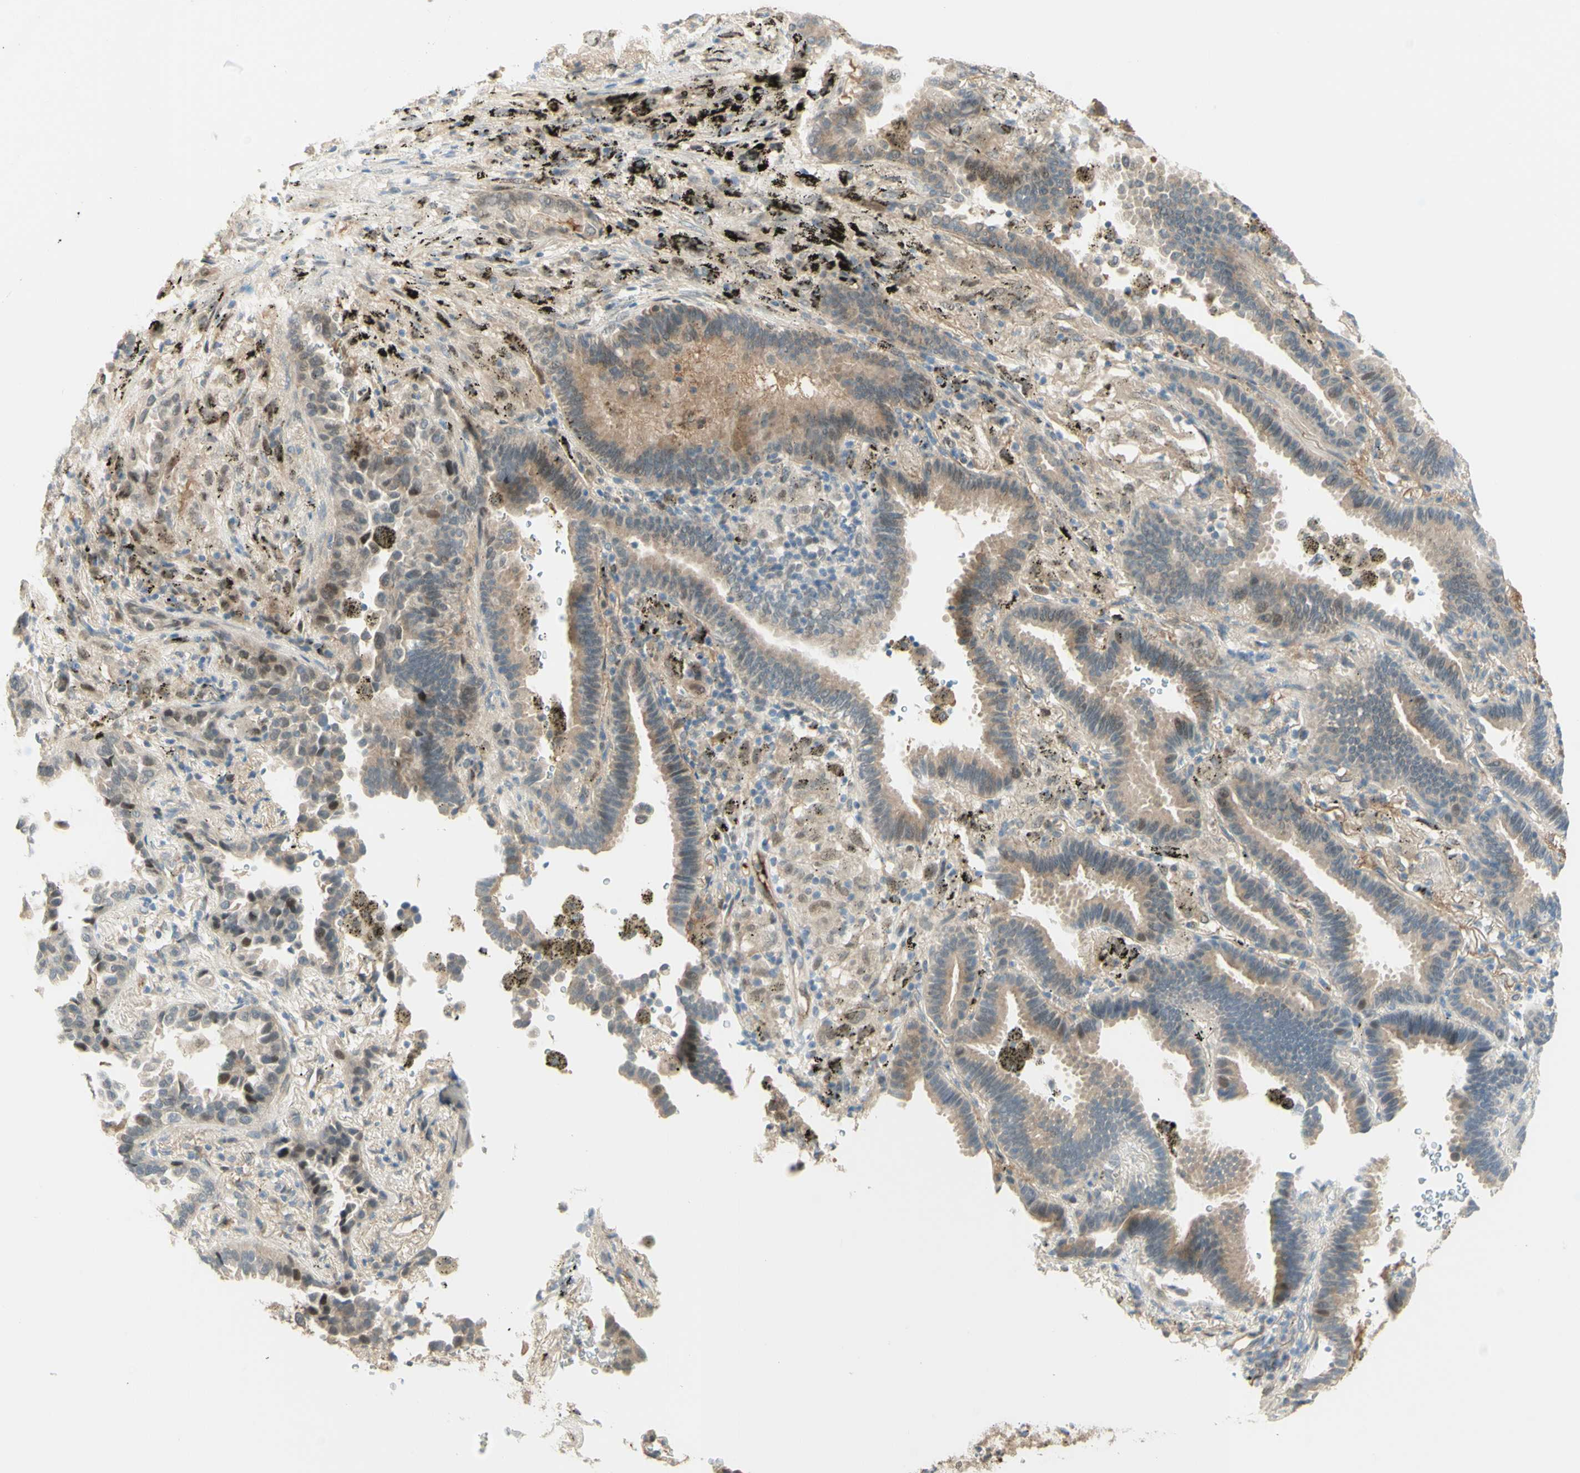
{"staining": {"intensity": "moderate", "quantity": "<25%", "location": "cytoplasmic/membranous"}, "tissue": "lung cancer", "cell_type": "Tumor cells", "image_type": "cancer", "snomed": [{"axis": "morphology", "description": "Normal tissue, NOS"}, {"axis": "morphology", "description": "Adenocarcinoma, NOS"}, {"axis": "topography", "description": "Lung"}], "caption": "About <25% of tumor cells in human lung cancer (adenocarcinoma) reveal moderate cytoplasmic/membranous protein staining as visualized by brown immunohistochemical staining.", "gene": "ANGPT2", "patient": {"sex": "male", "age": 59}}